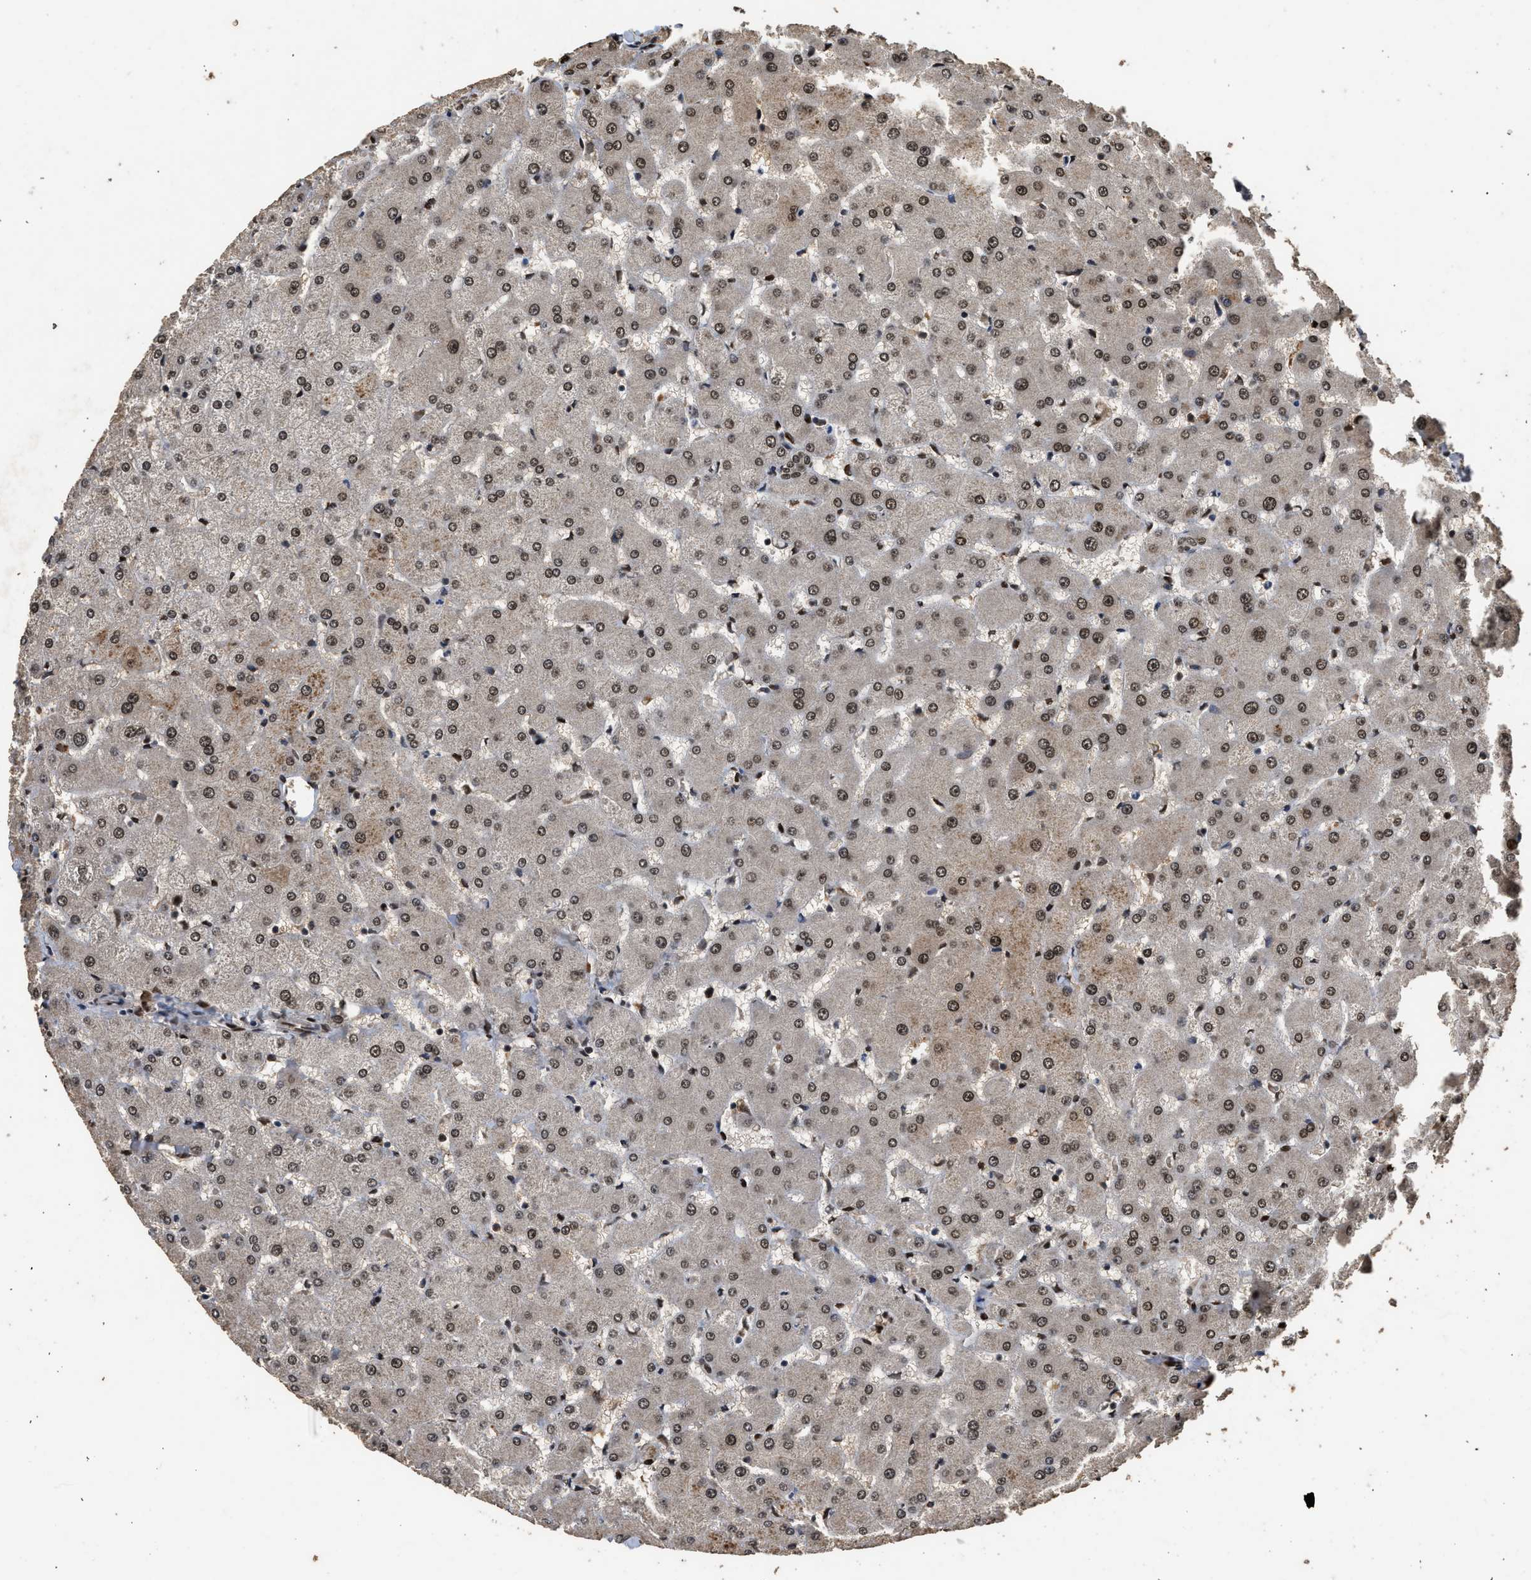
{"staining": {"intensity": "moderate", "quantity": ">75%", "location": "nuclear"}, "tissue": "liver", "cell_type": "Cholangiocytes", "image_type": "normal", "snomed": [{"axis": "morphology", "description": "Normal tissue, NOS"}, {"axis": "topography", "description": "Liver"}], "caption": "Protein expression analysis of benign liver exhibits moderate nuclear staining in about >75% of cholangiocytes.", "gene": "PPP4R3B", "patient": {"sex": "female", "age": 63}}